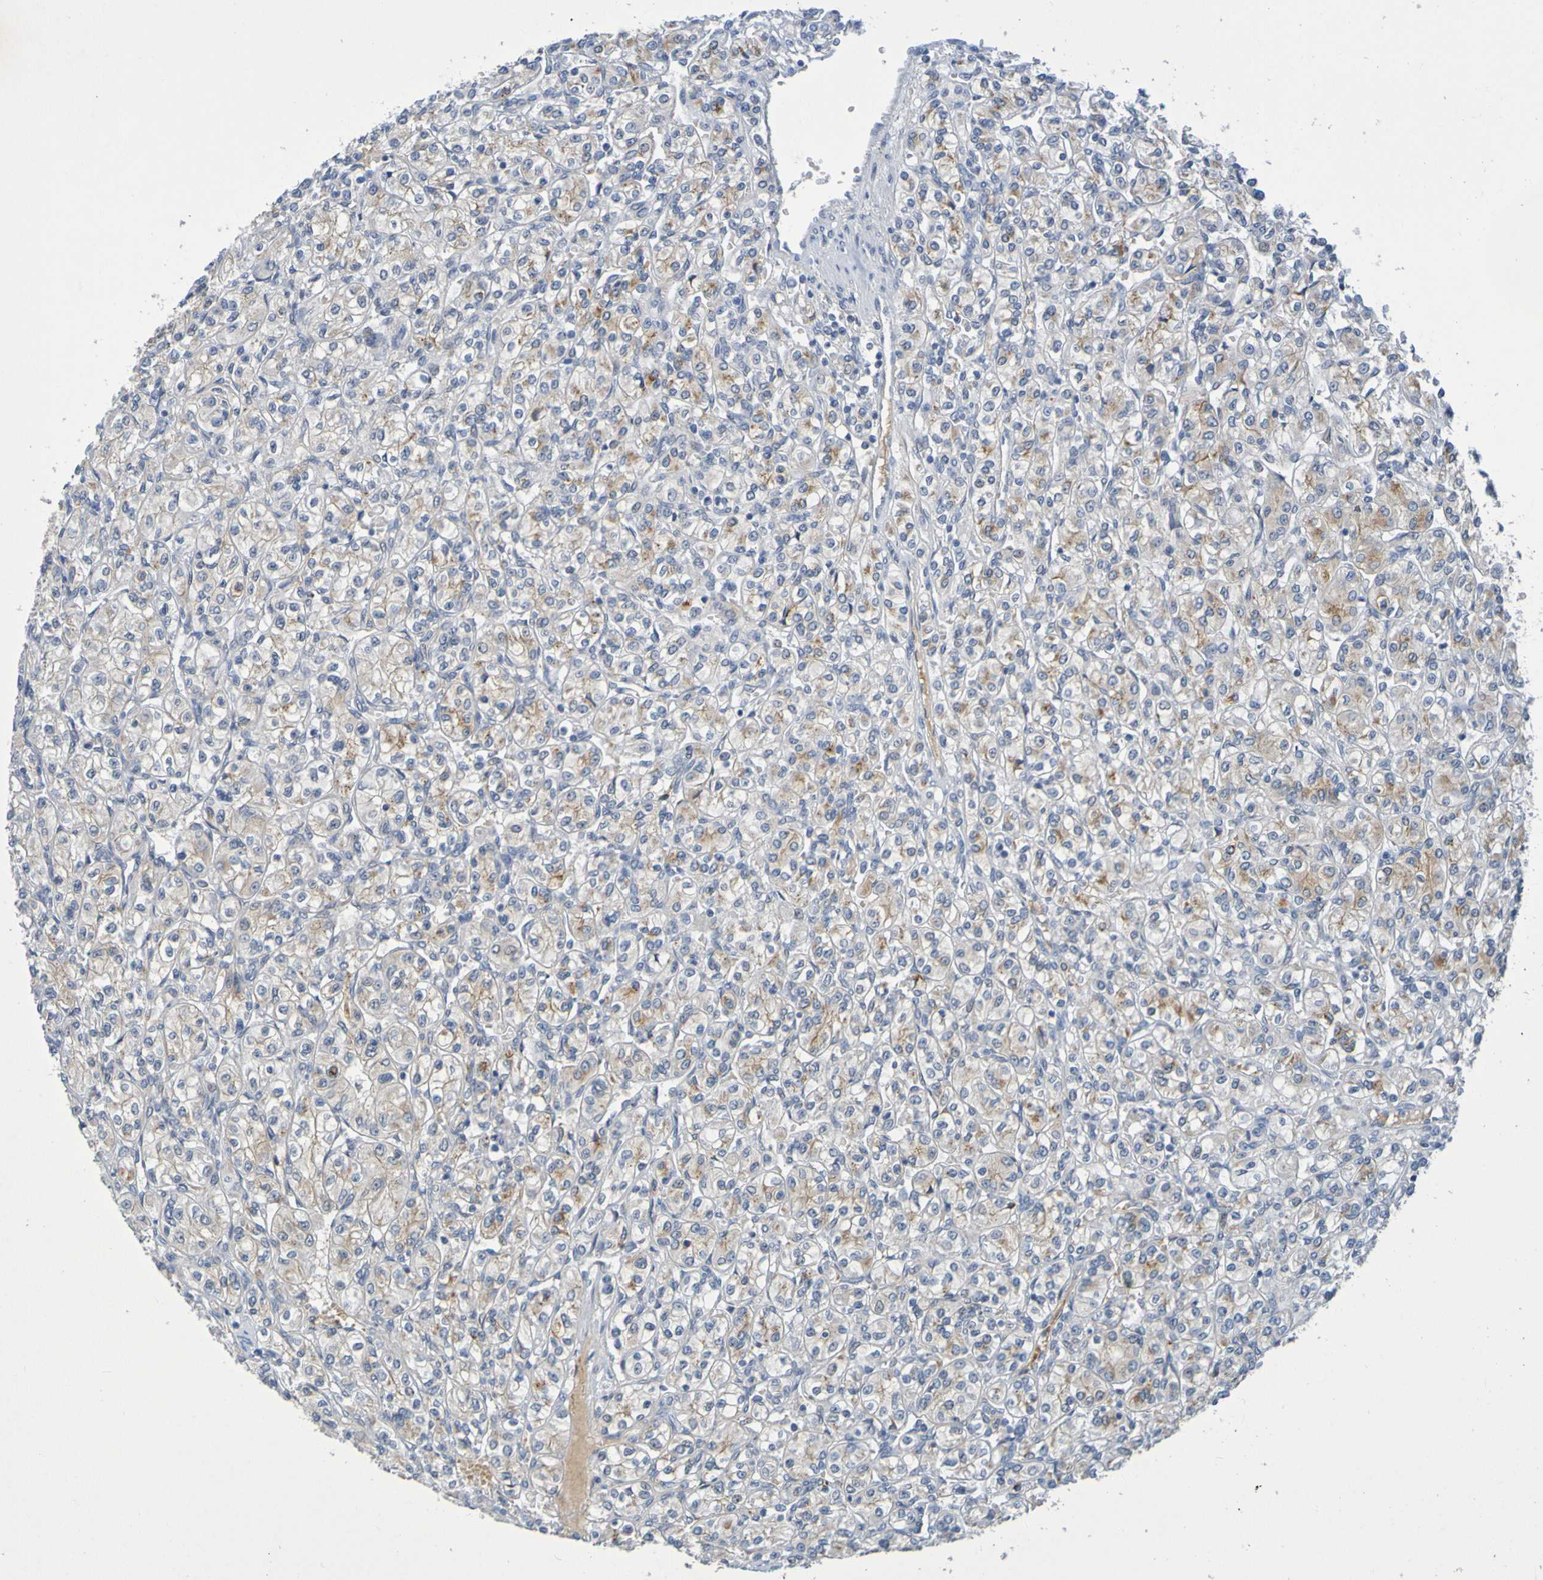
{"staining": {"intensity": "weak", "quantity": ">75%", "location": "cytoplasmic/membranous"}, "tissue": "renal cancer", "cell_type": "Tumor cells", "image_type": "cancer", "snomed": [{"axis": "morphology", "description": "Adenocarcinoma, NOS"}, {"axis": "topography", "description": "Kidney"}], "caption": "An IHC histopathology image of neoplastic tissue is shown. Protein staining in brown shows weak cytoplasmic/membranous positivity in renal cancer within tumor cells.", "gene": "IL10", "patient": {"sex": "male", "age": 77}}